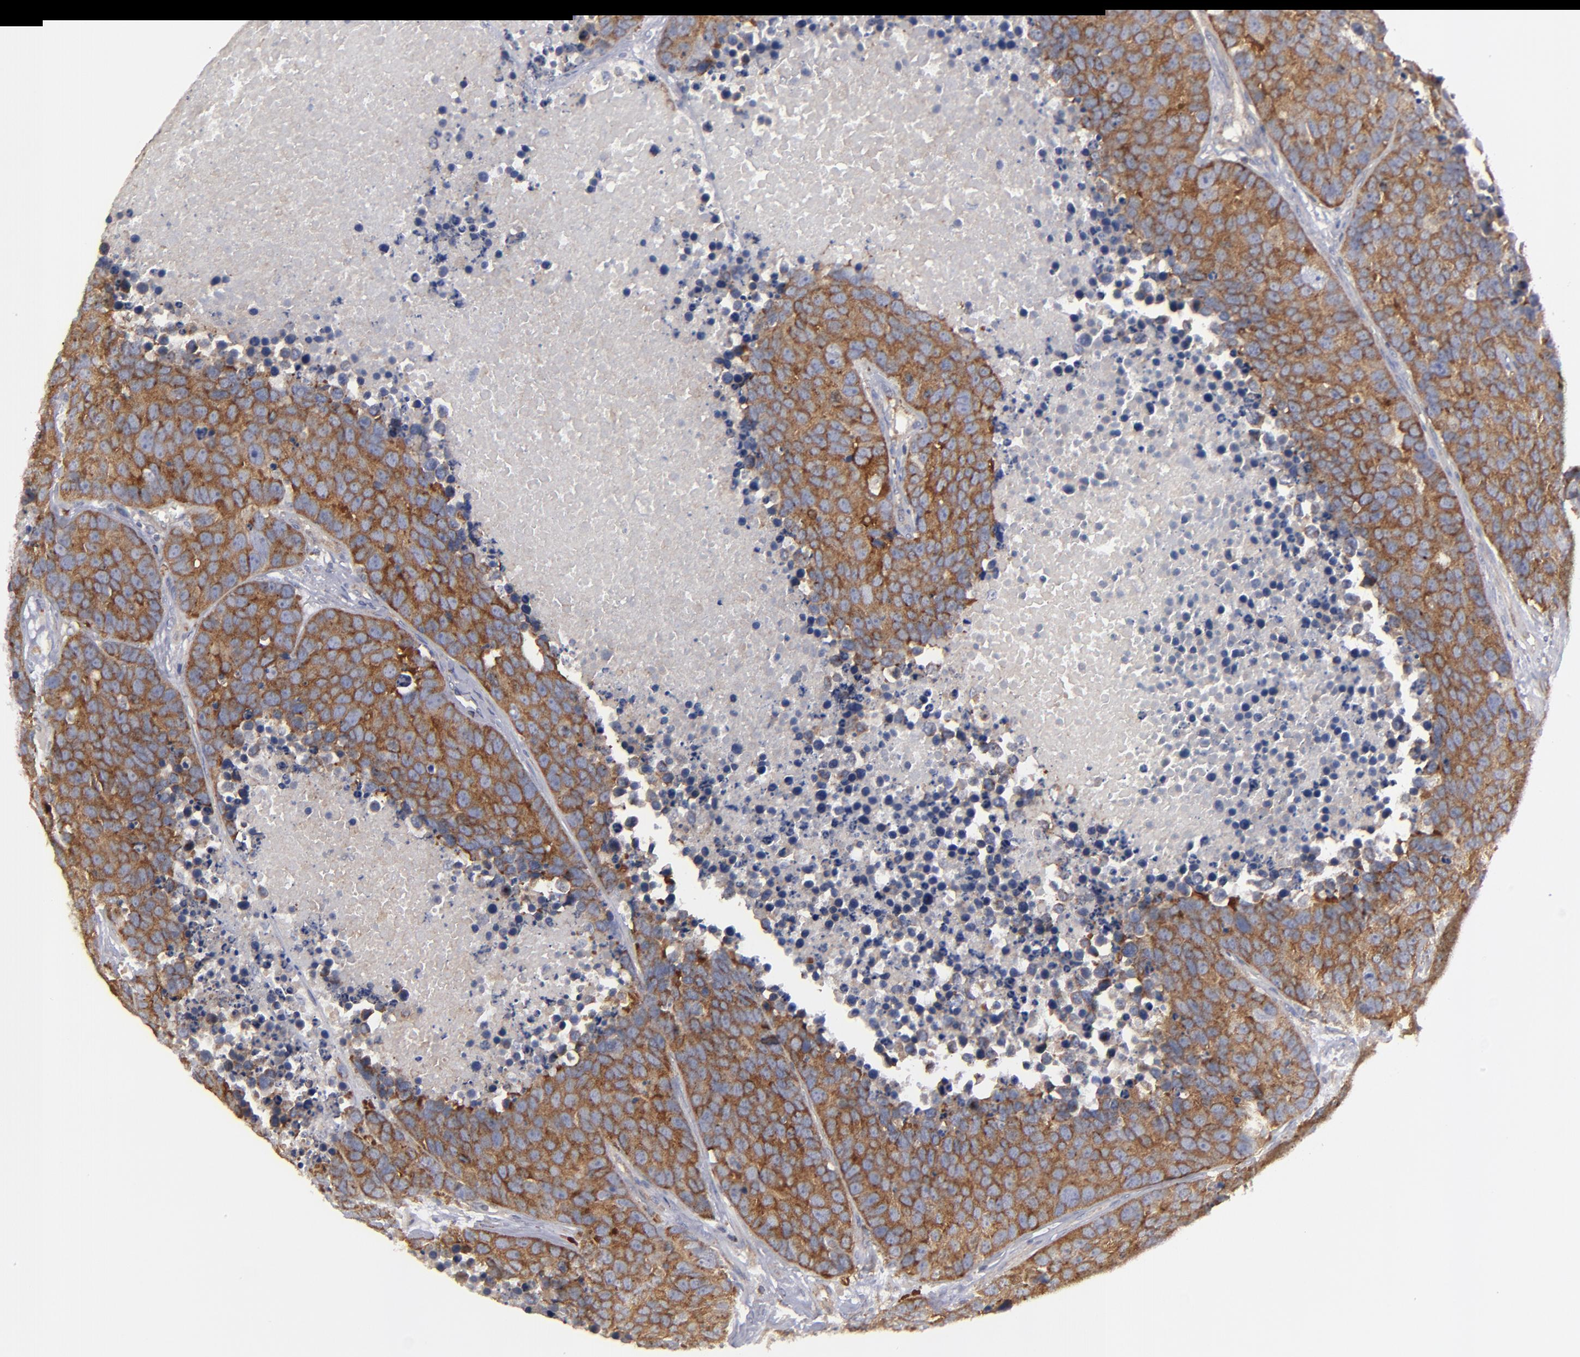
{"staining": {"intensity": "moderate", "quantity": ">75%", "location": "cytoplasmic/membranous"}, "tissue": "carcinoid", "cell_type": "Tumor cells", "image_type": "cancer", "snomed": [{"axis": "morphology", "description": "Carcinoid, malignant, NOS"}, {"axis": "topography", "description": "Lung"}], "caption": "This photomicrograph demonstrates carcinoid (malignant) stained with IHC to label a protein in brown. The cytoplasmic/membranous of tumor cells show moderate positivity for the protein. Nuclei are counter-stained blue.", "gene": "CEP97", "patient": {"sex": "male", "age": 60}}